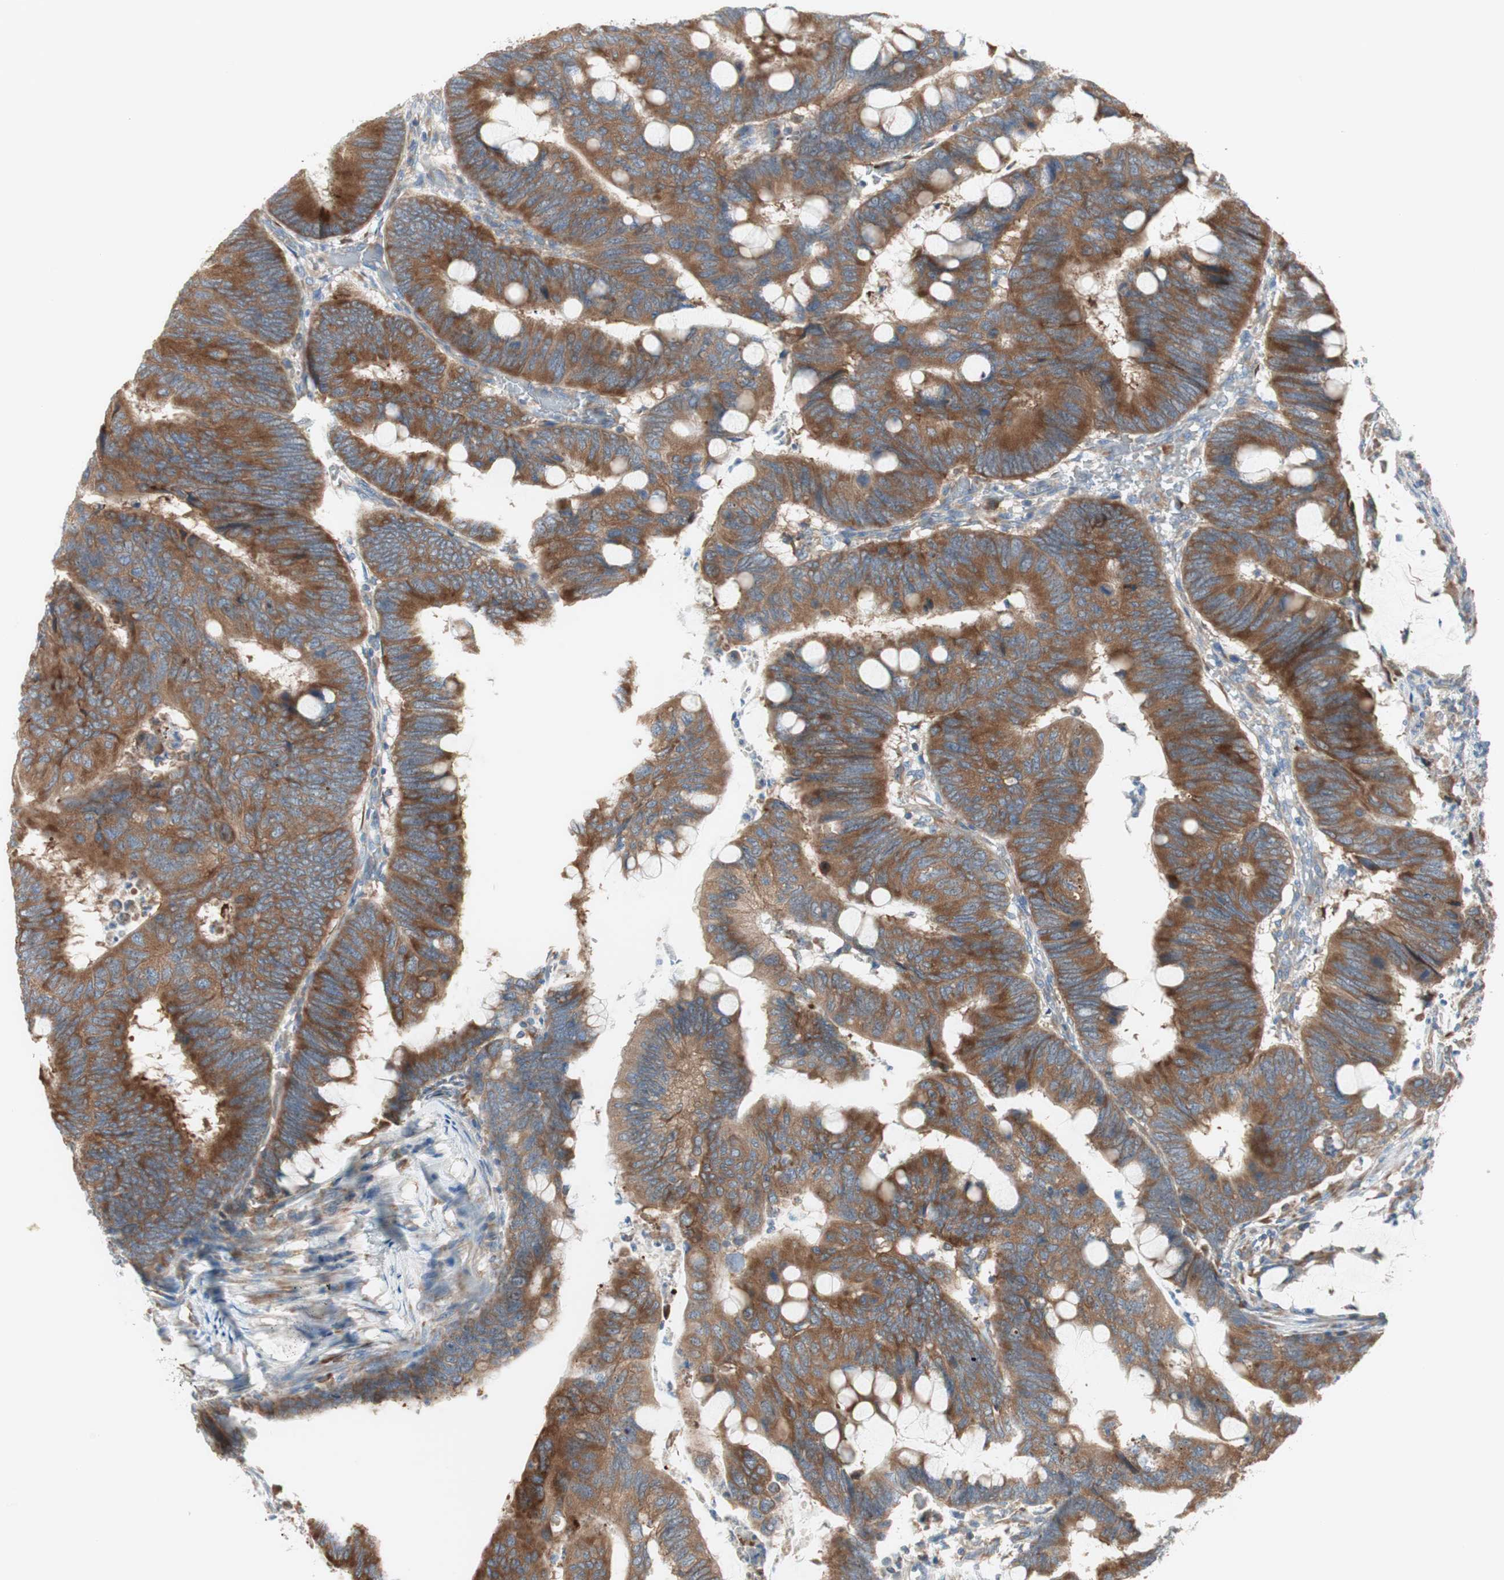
{"staining": {"intensity": "strong", "quantity": ">75%", "location": "cytoplasmic/membranous"}, "tissue": "colorectal cancer", "cell_type": "Tumor cells", "image_type": "cancer", "snomed": [{"axis": "morphology", "description": "Normal tissue, NOS"}, {"axis": "morphology", "description": "Adenocarcinoma, NOS"}, {"axis": "topography", "description": "Rectum"}, {"axis": "topography", "description": "Peripheral nerve tissue"}], "caption": "Colorectal cancer (adenocarcinoma) stained with a brown dye demonstrates strong cytoplasmic/membranous positive expression in about >75% of tumor cells.", "gene": "RPL23", "patient": {"sex": "male", "age": 92}}